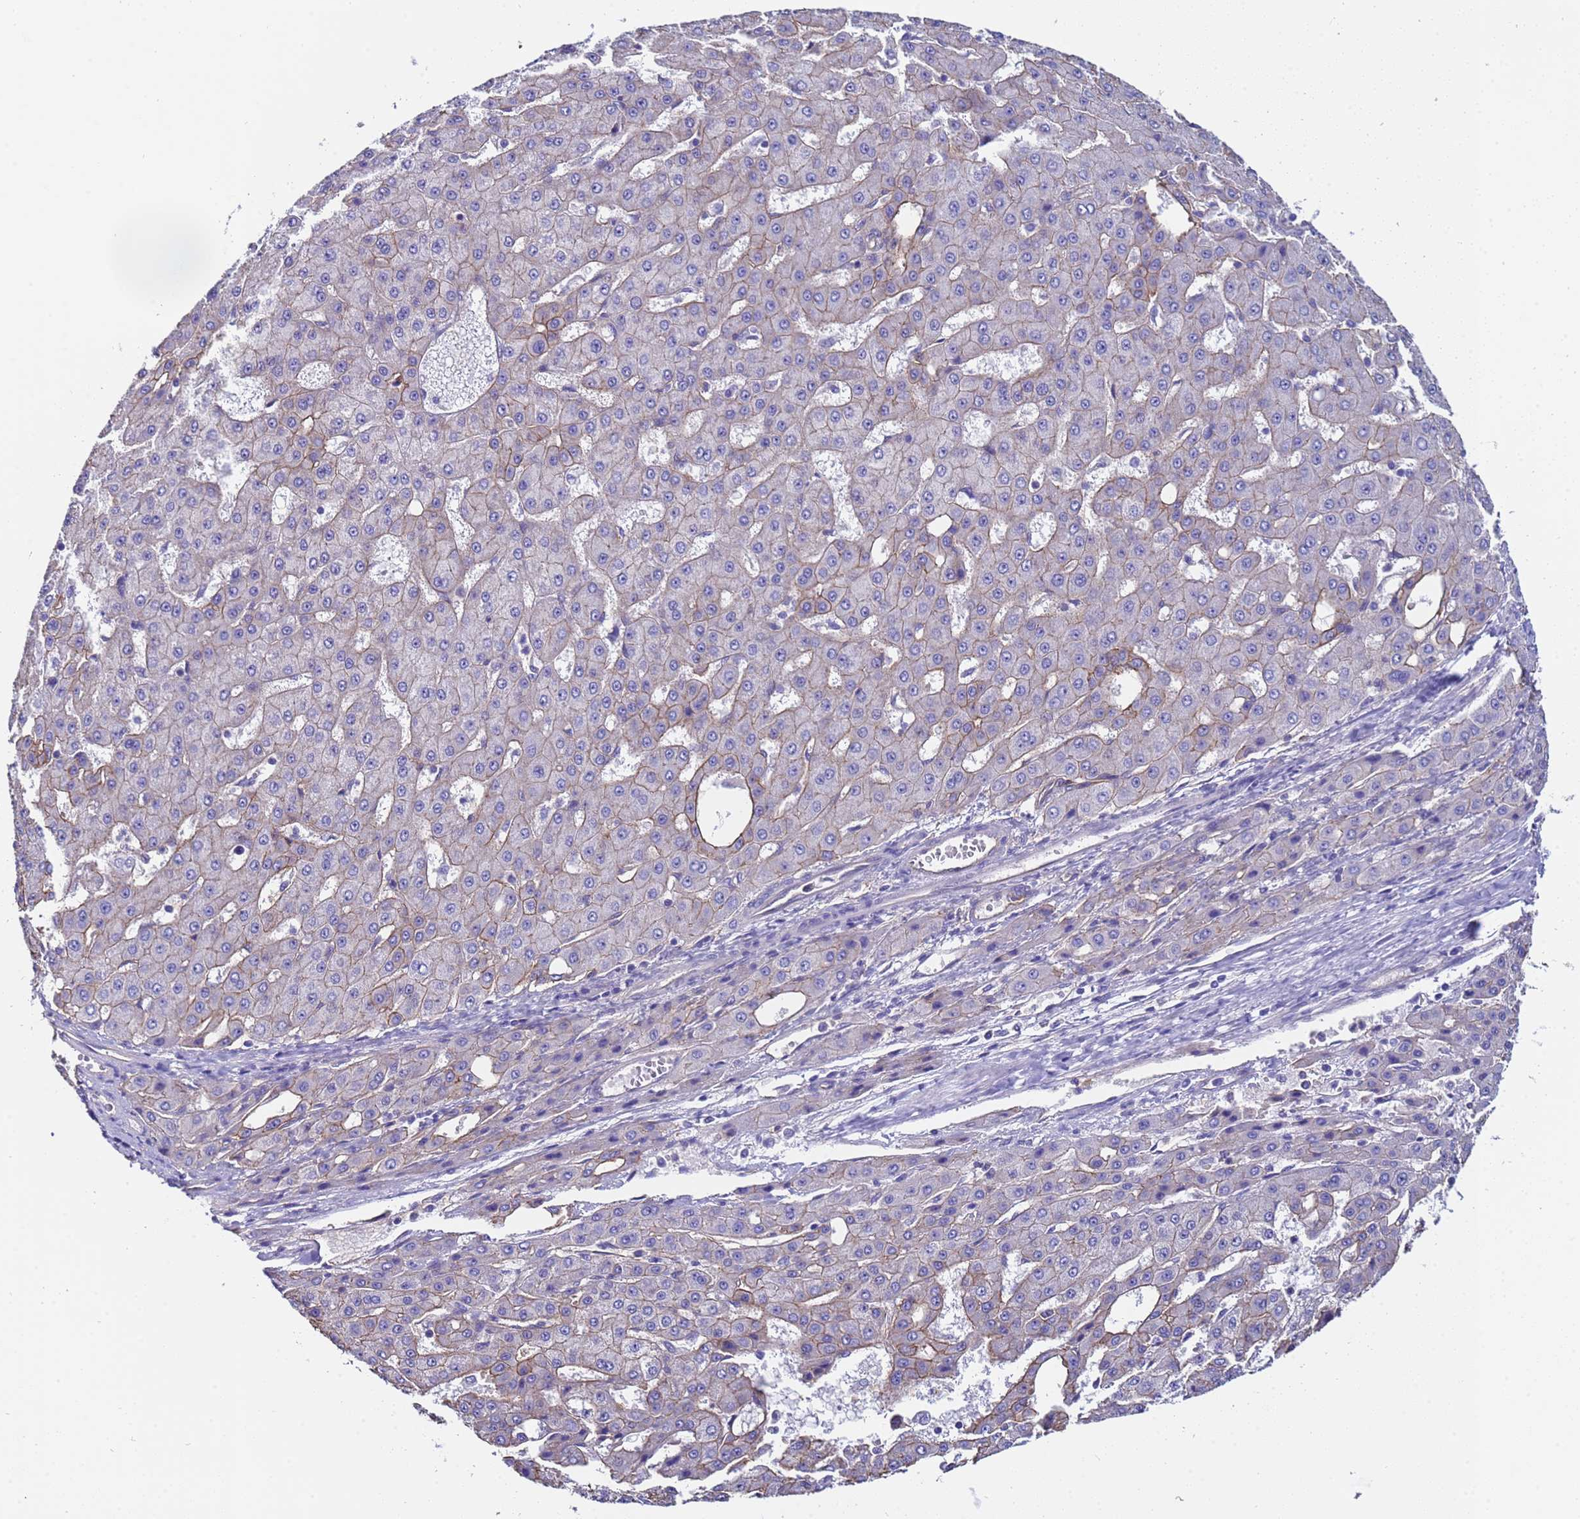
{"staining": {"intensity": "weak", "quantity": "25%-75%", "location": "cytoplasmic/membranous"}, "tissue": "liver cancer", "cell_type": "Tumor cells", "image_type": "cancer", "snomed": [{"axis": "morphology", "description": "Carcinoma, Hepatocellular, NOS"}, {"axis": "topography", "description": "Liver"}], "caption": "This photomicrograph displays hepatocellular carcinoma (liver) stained with IHC to label a protein in brown. The cytoplasmic/membranous of tumor cells show weak positivity for the protein. Nuclei are counter-stained blue.", "gene": "ZNF248", "patient": {"sex": "male", "age": 47}}